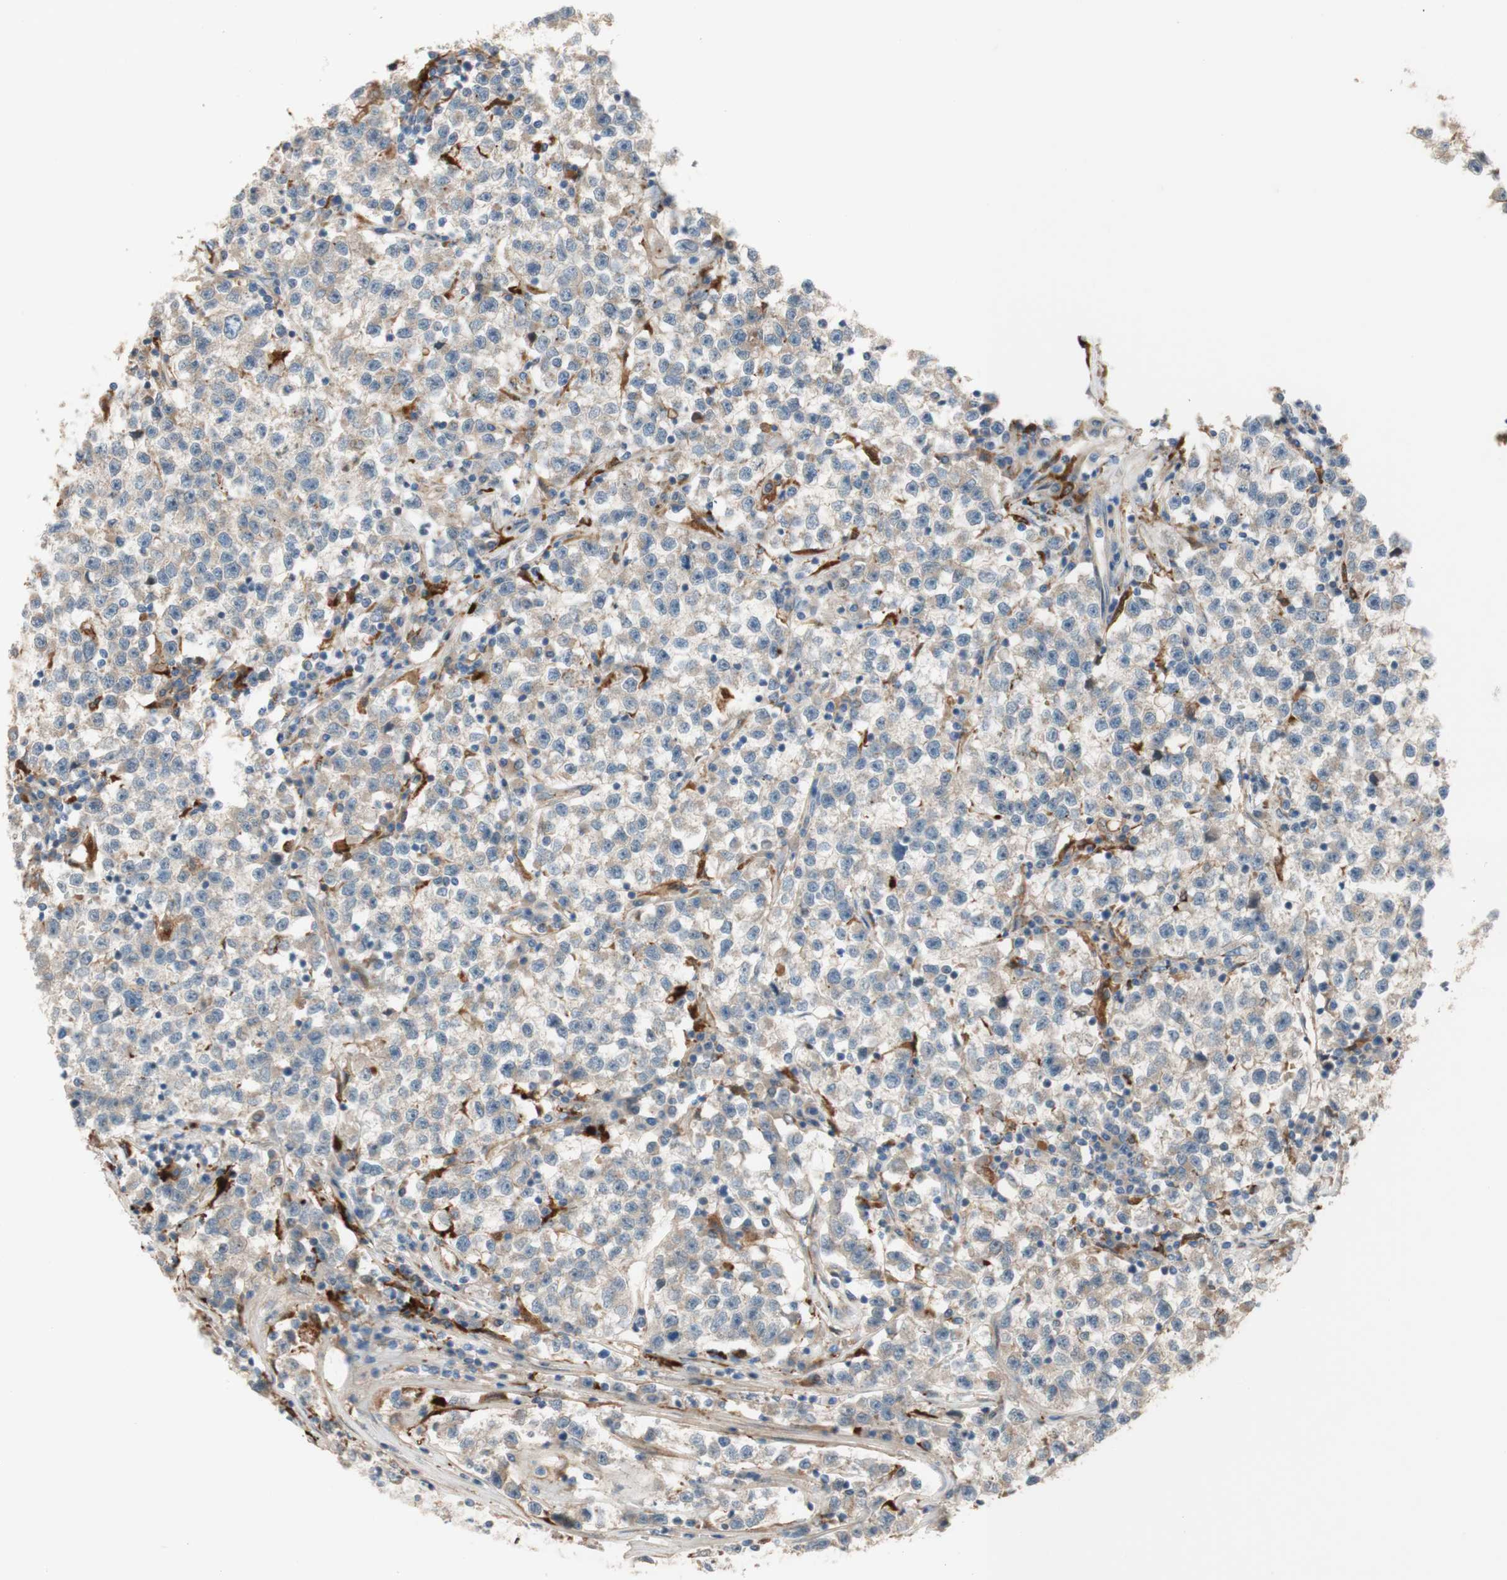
{"staining": {"intensity": "weak", "quantity": ">75%", "location": "cytoplasmic/membranous"}, "tissue": "testis cancer", "cell_type": "Tumor cells", "image_type": "cancer", "snomed": [{"axis": "morphology", "description": "Seminoma, NOS"}, {"axis": "topography", "description": "Testis"}], "caption": "Testis cancer stained for a protein (brown) shows weak cytoplasmic/membranous positive expression in about >75% of tumor cells.", "gene": "PTPN21", "patient": {"sex": "male", "age": 22}}